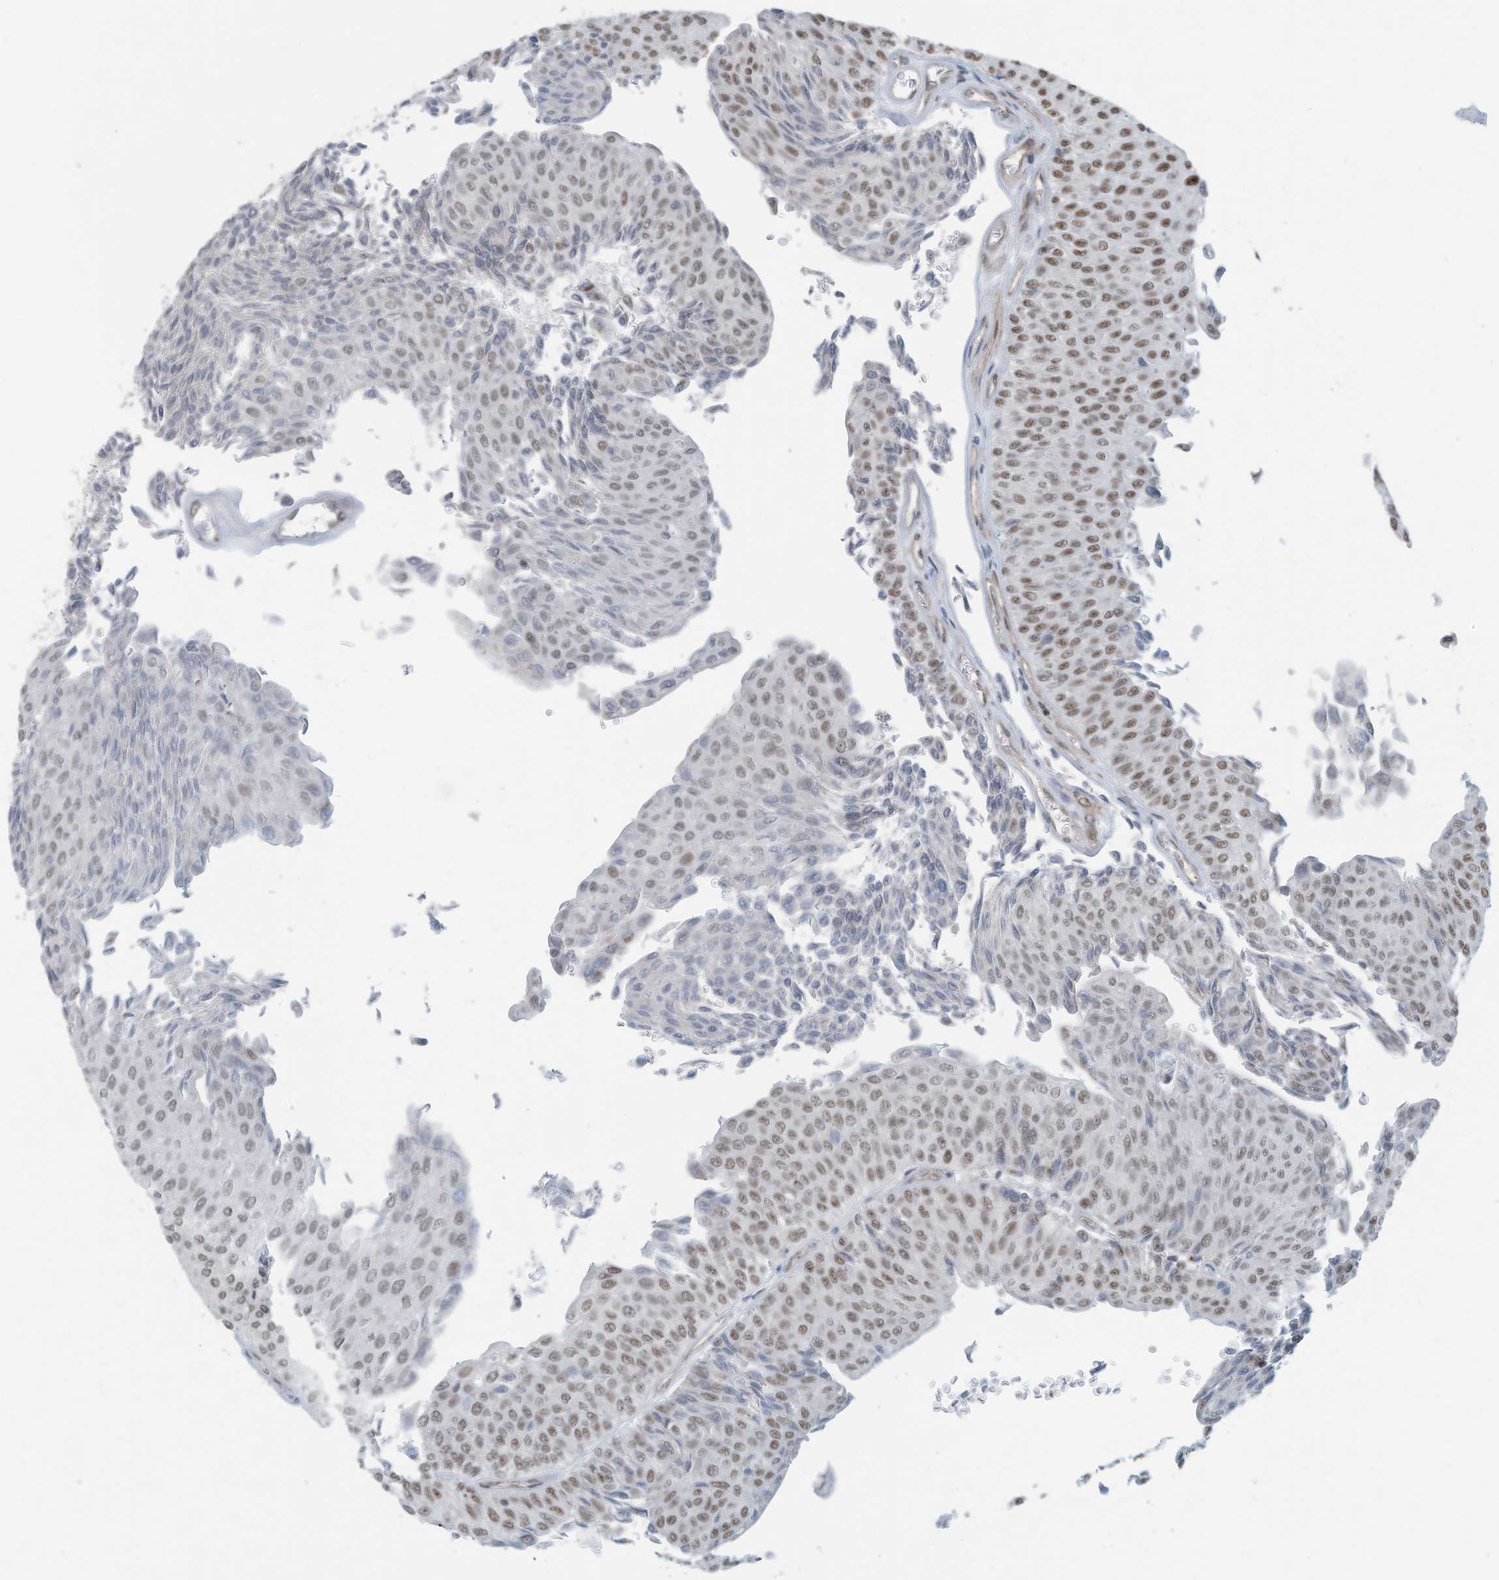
{"staining": {"intensity": "moderate", "quantity": ">75%", "location": "nuclear"}, "tissue": "urothelial cancer", "cell_type": "Tumor cells", "image_type": "cancer", "snomed": [{"axis": "morphology", "description": "Urothelial carcinoma, Low grade"}, {"axis": "topography", "description": "Urinary bladder"}], "caption": "Tumor cells reveal moderate nuclear expression in about >75% of cells in low-grade urothelial carcinoma. (DAB (3,3'-diaminobenzidine) = brown stain, brightfield microscopy at high magnification).", "gene": "SARNP", "patient": {"sex": "male", "age": 78}}